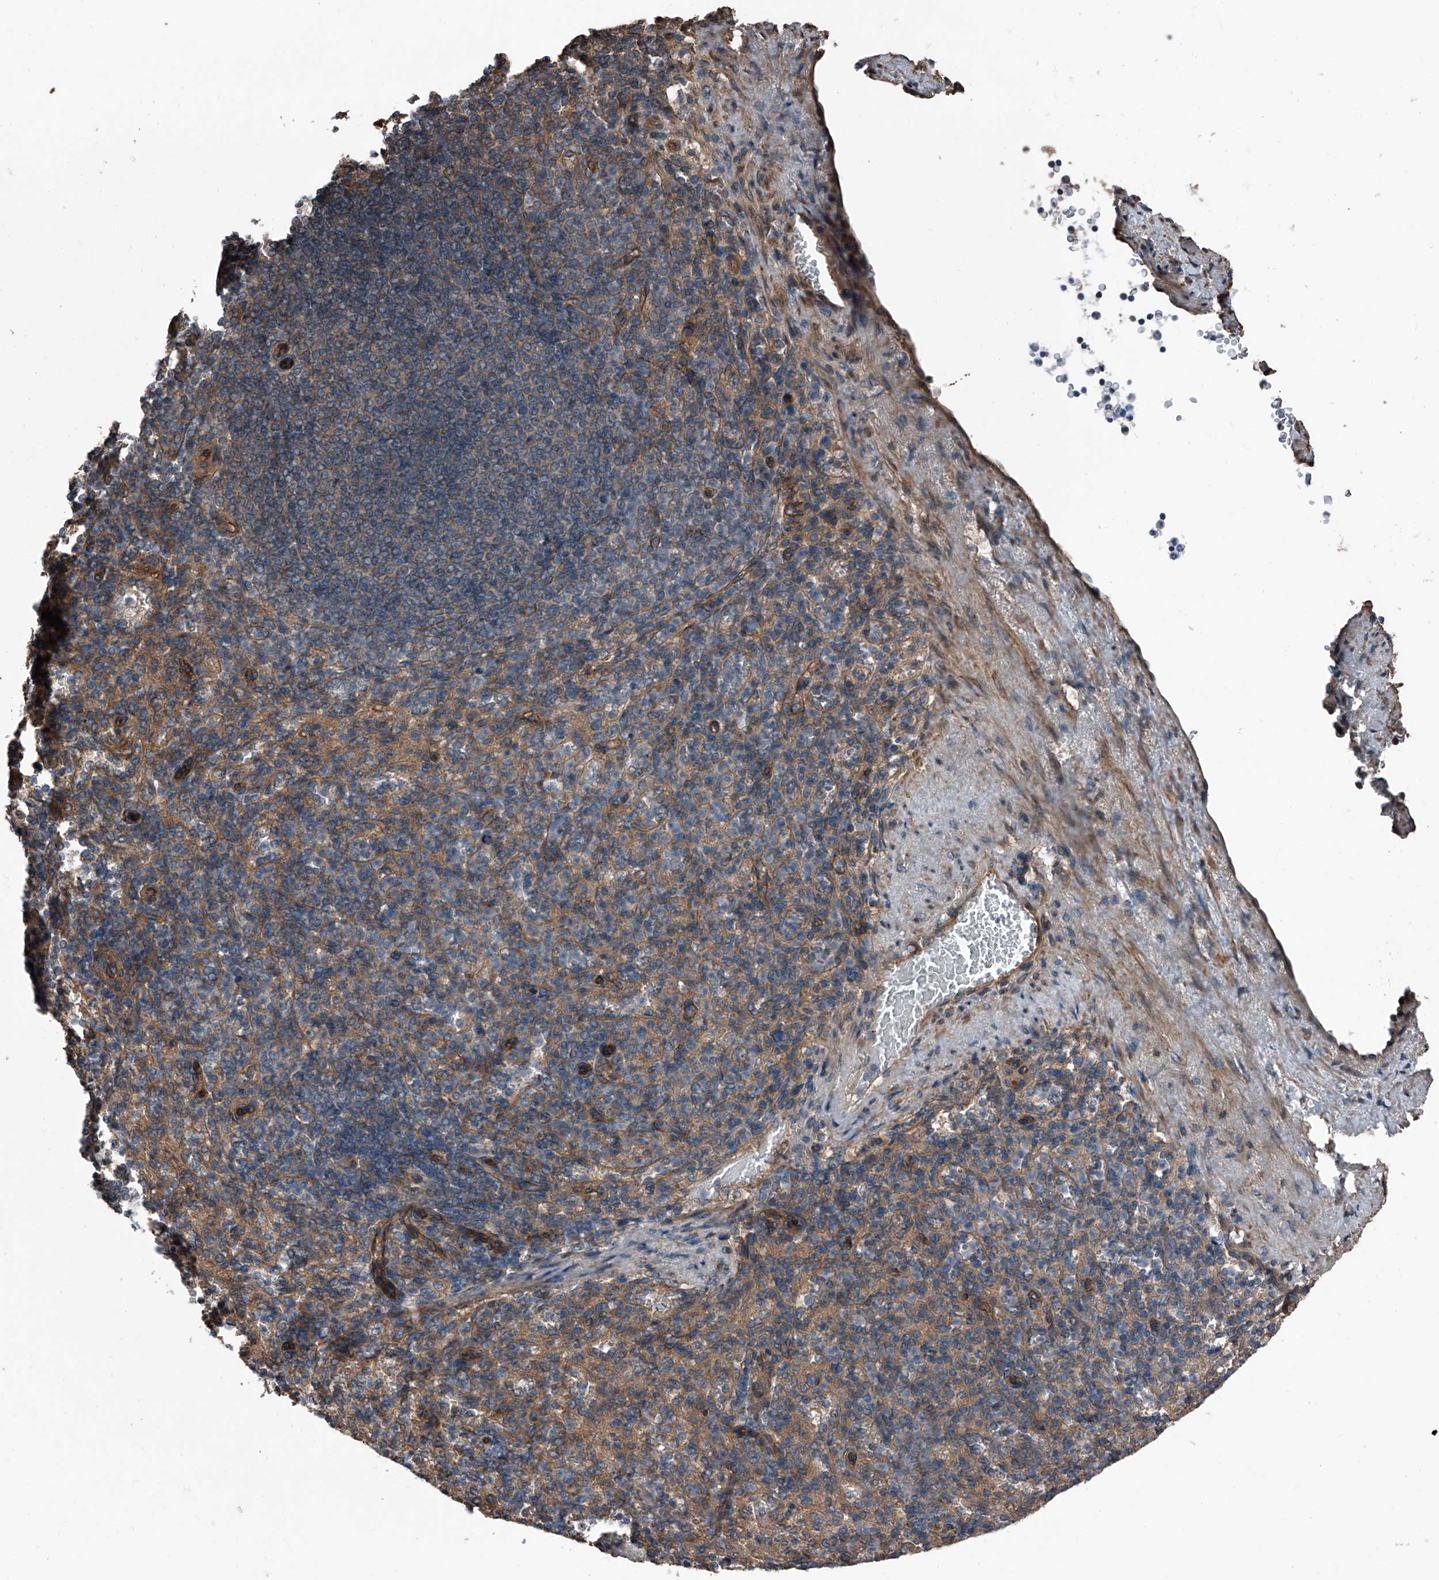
{"staining": {"intensity": "moderate", "quantity": ">75%", "location": "cytoplasmic/membranous"}, "tissue": "spleen", "cell_type": "Cells in red pulp", "image_type": "normal", "snomed": [{"axis": "morphology", "description": "Normal tissue, NOS"}, {"axis": "topography", "description": "Spleen"}], "caption": "Moderate cytoplasmic/membranous staining for a protein is present in about >75% of cells in red pulp of unremarkable spleen using IHC.", "gene": "KCNJ2", "patient": {"sex": "female", "age": 74}}